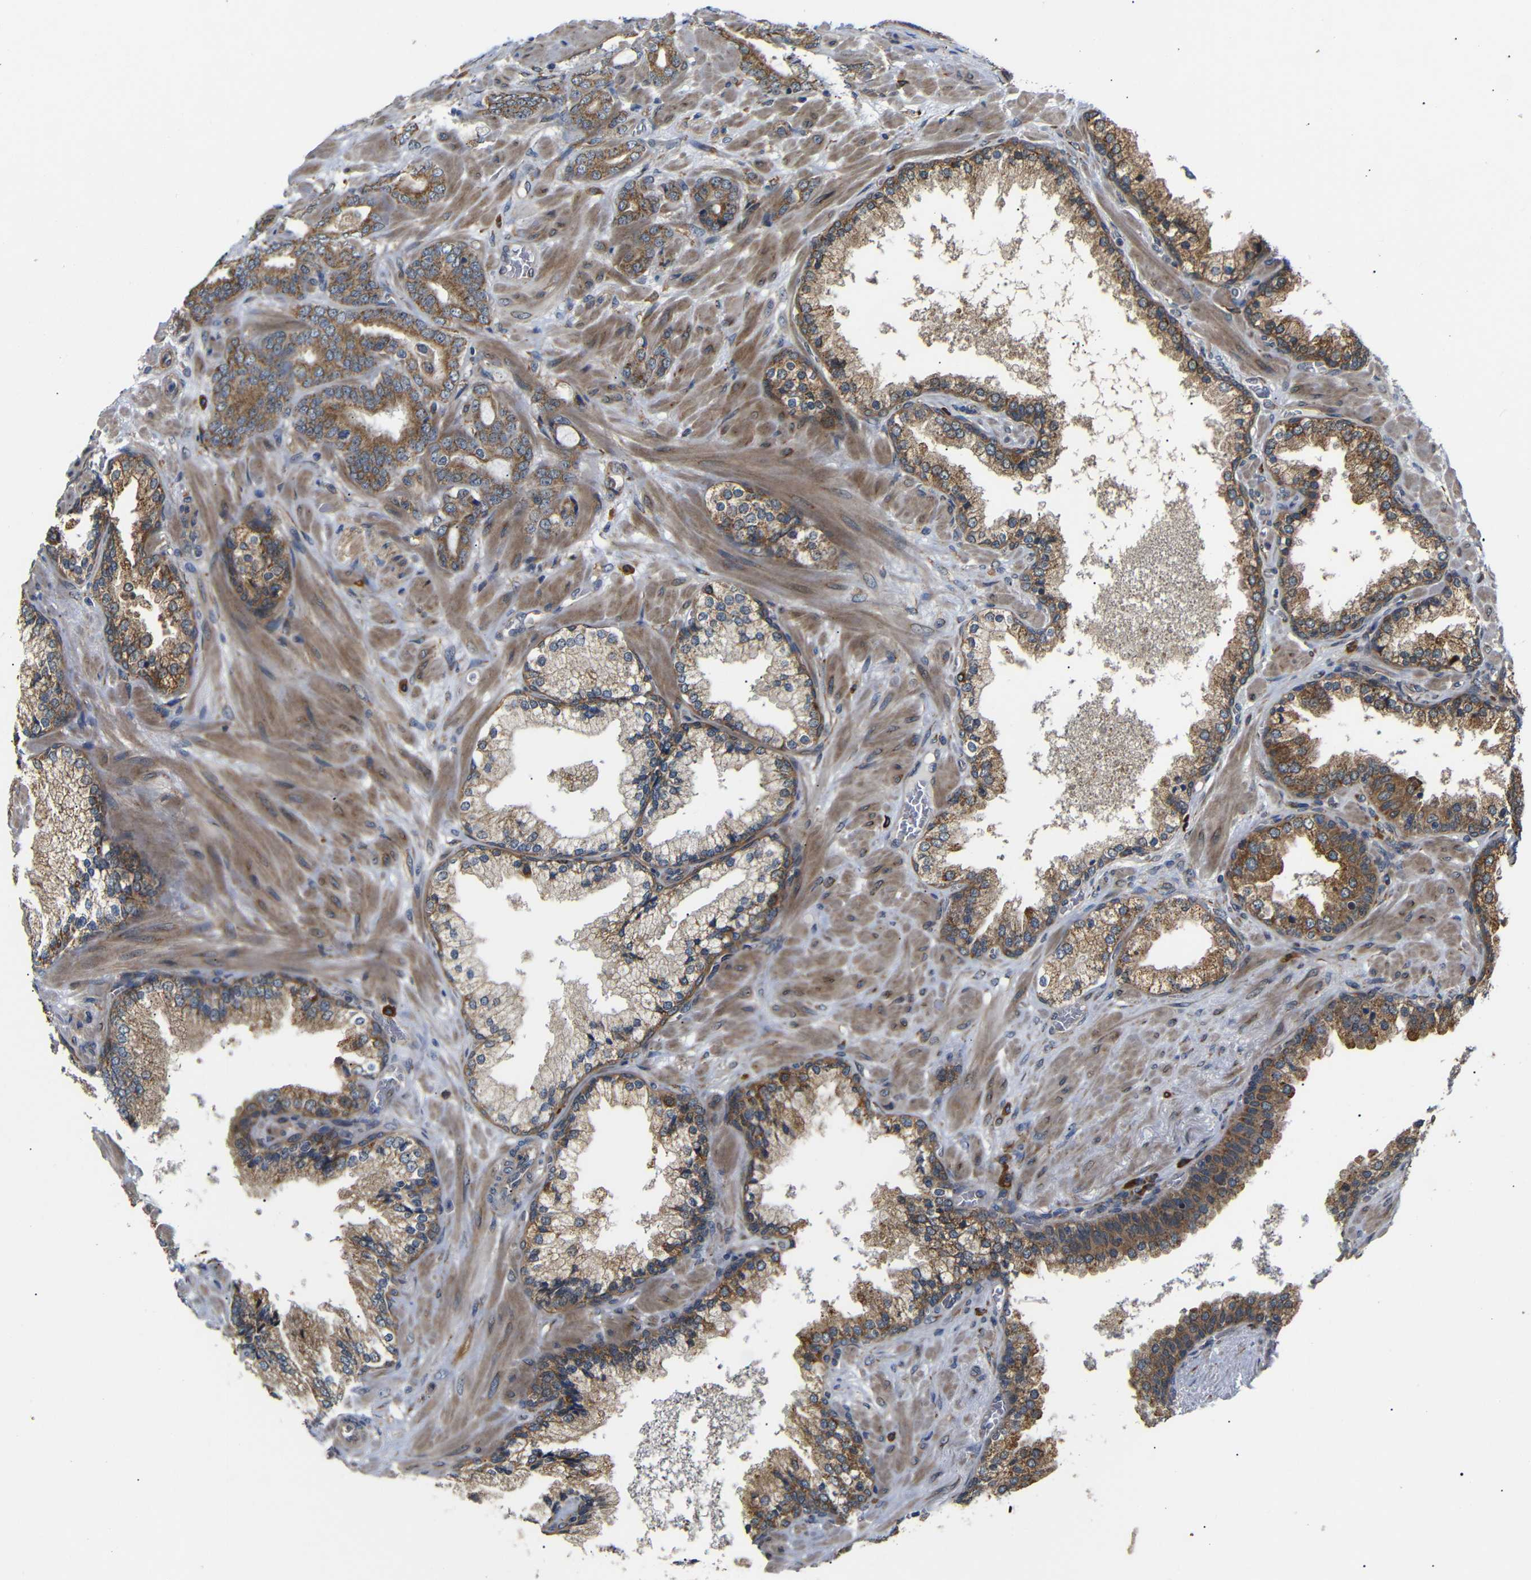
{"staining": {"intensity": "moderate", "quantity": ">75%", "location": "cytoplasmic/membranous"}, "tissue": "prostate cancer", "cell_type": "Tumor cells", "image_type": "cancer", "snomed": [{"axis": "morphology", "description": "Adenocarcinoma, Low grade"}, {"axis": "topography", "description": "Prostate"}], "caption": "Immunohistochemical staining of prostate low-grade adenocarcinoma reveals moderate cytoplasmic/membranous protein positivity in approximately >75% of tumor cells.", "gene": "KANK4", "patient": {"sex": "male", "age": 63}}